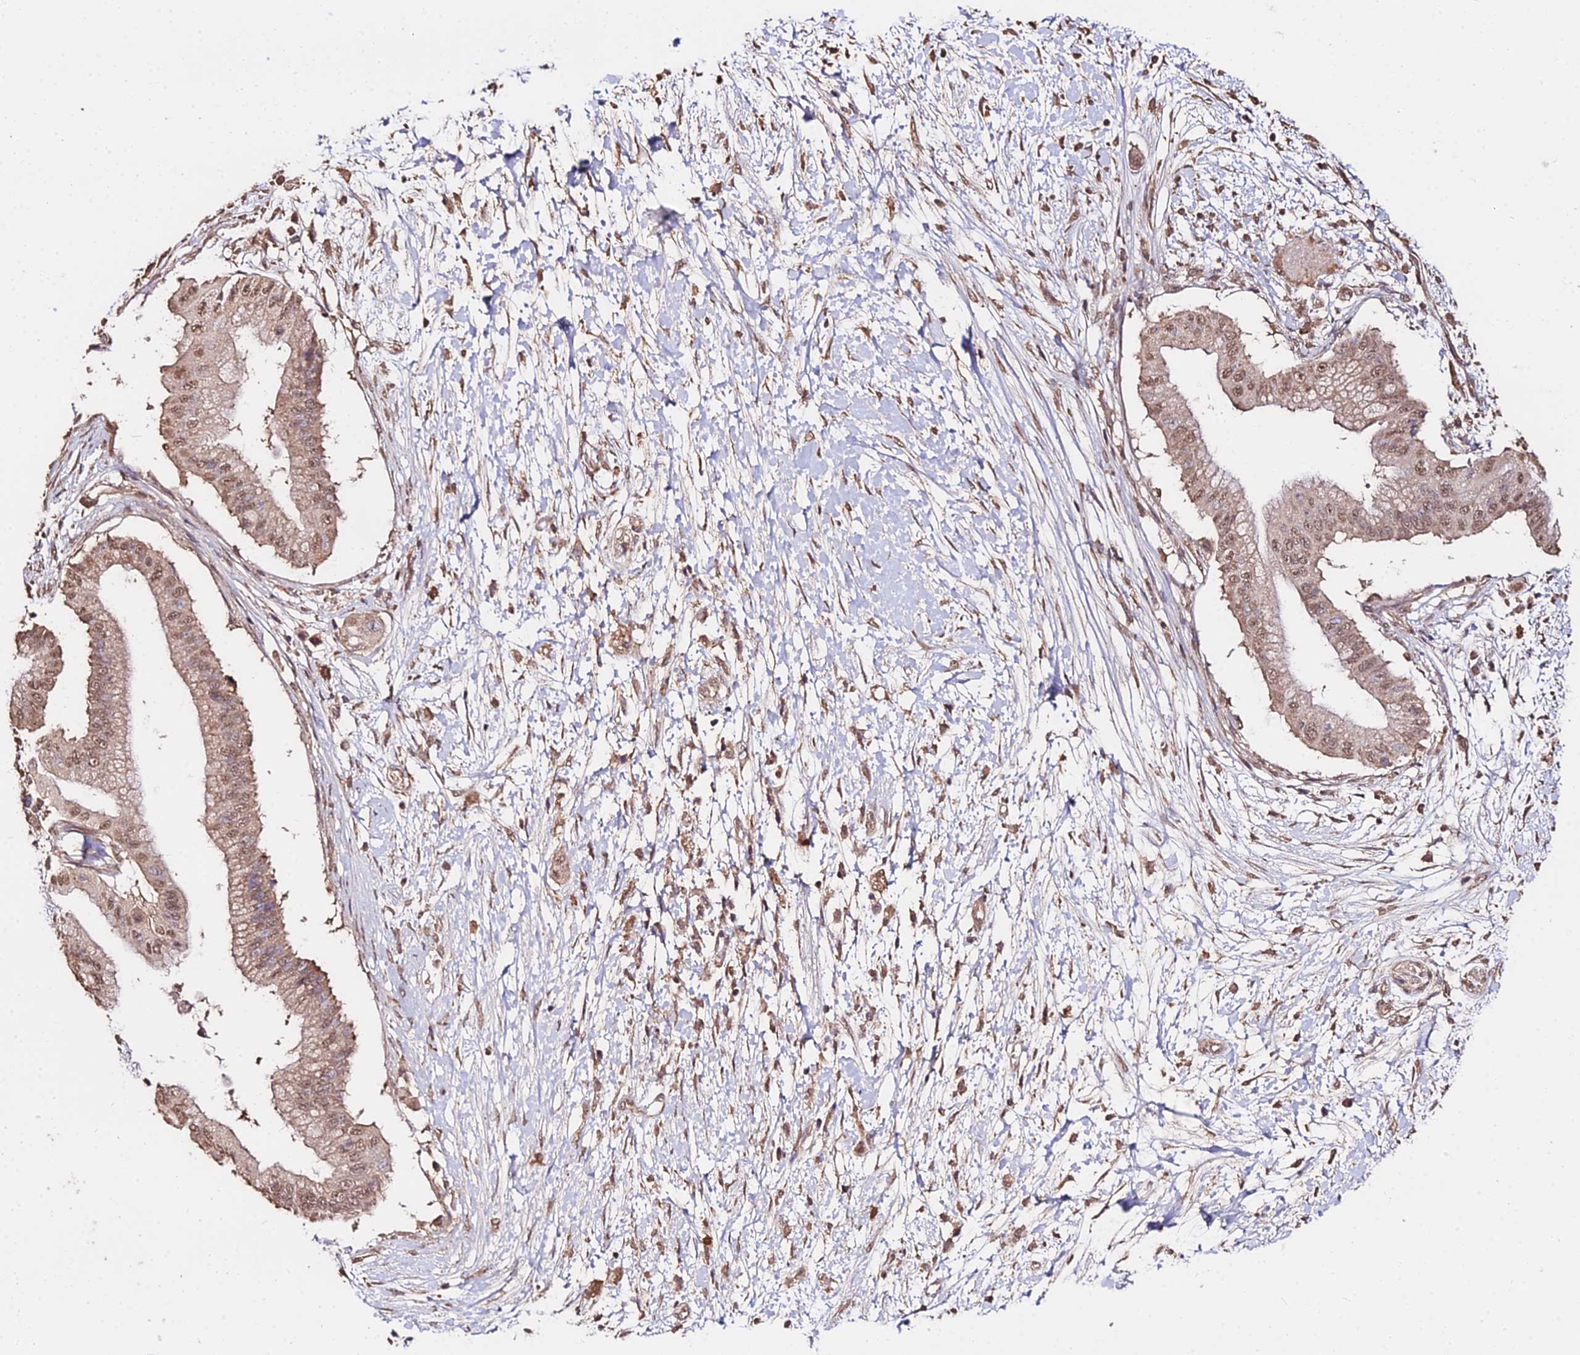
{"staining": {"intensity": "moderate", "quantity": ">75%", "location": "cytoplasmic/membranous,nuclear"}, "tissue": "pancreatic cancer", "cell_type": "Tumor cells", "image_type": "cancer", "snomed": [{"axis": "morphology", "description": "Adenocarcinoma, NOS"}, {"axis": "topography", "description": "Pancreas"}], "caption": "A brown stain shows moderate cytoplasmic/membranous and nuclear positivity of a protein in adenocarcinoma (pancreatic) tumor cells.", "gene": "METTL13", "patient": {"sex": "male", "age": 68}}